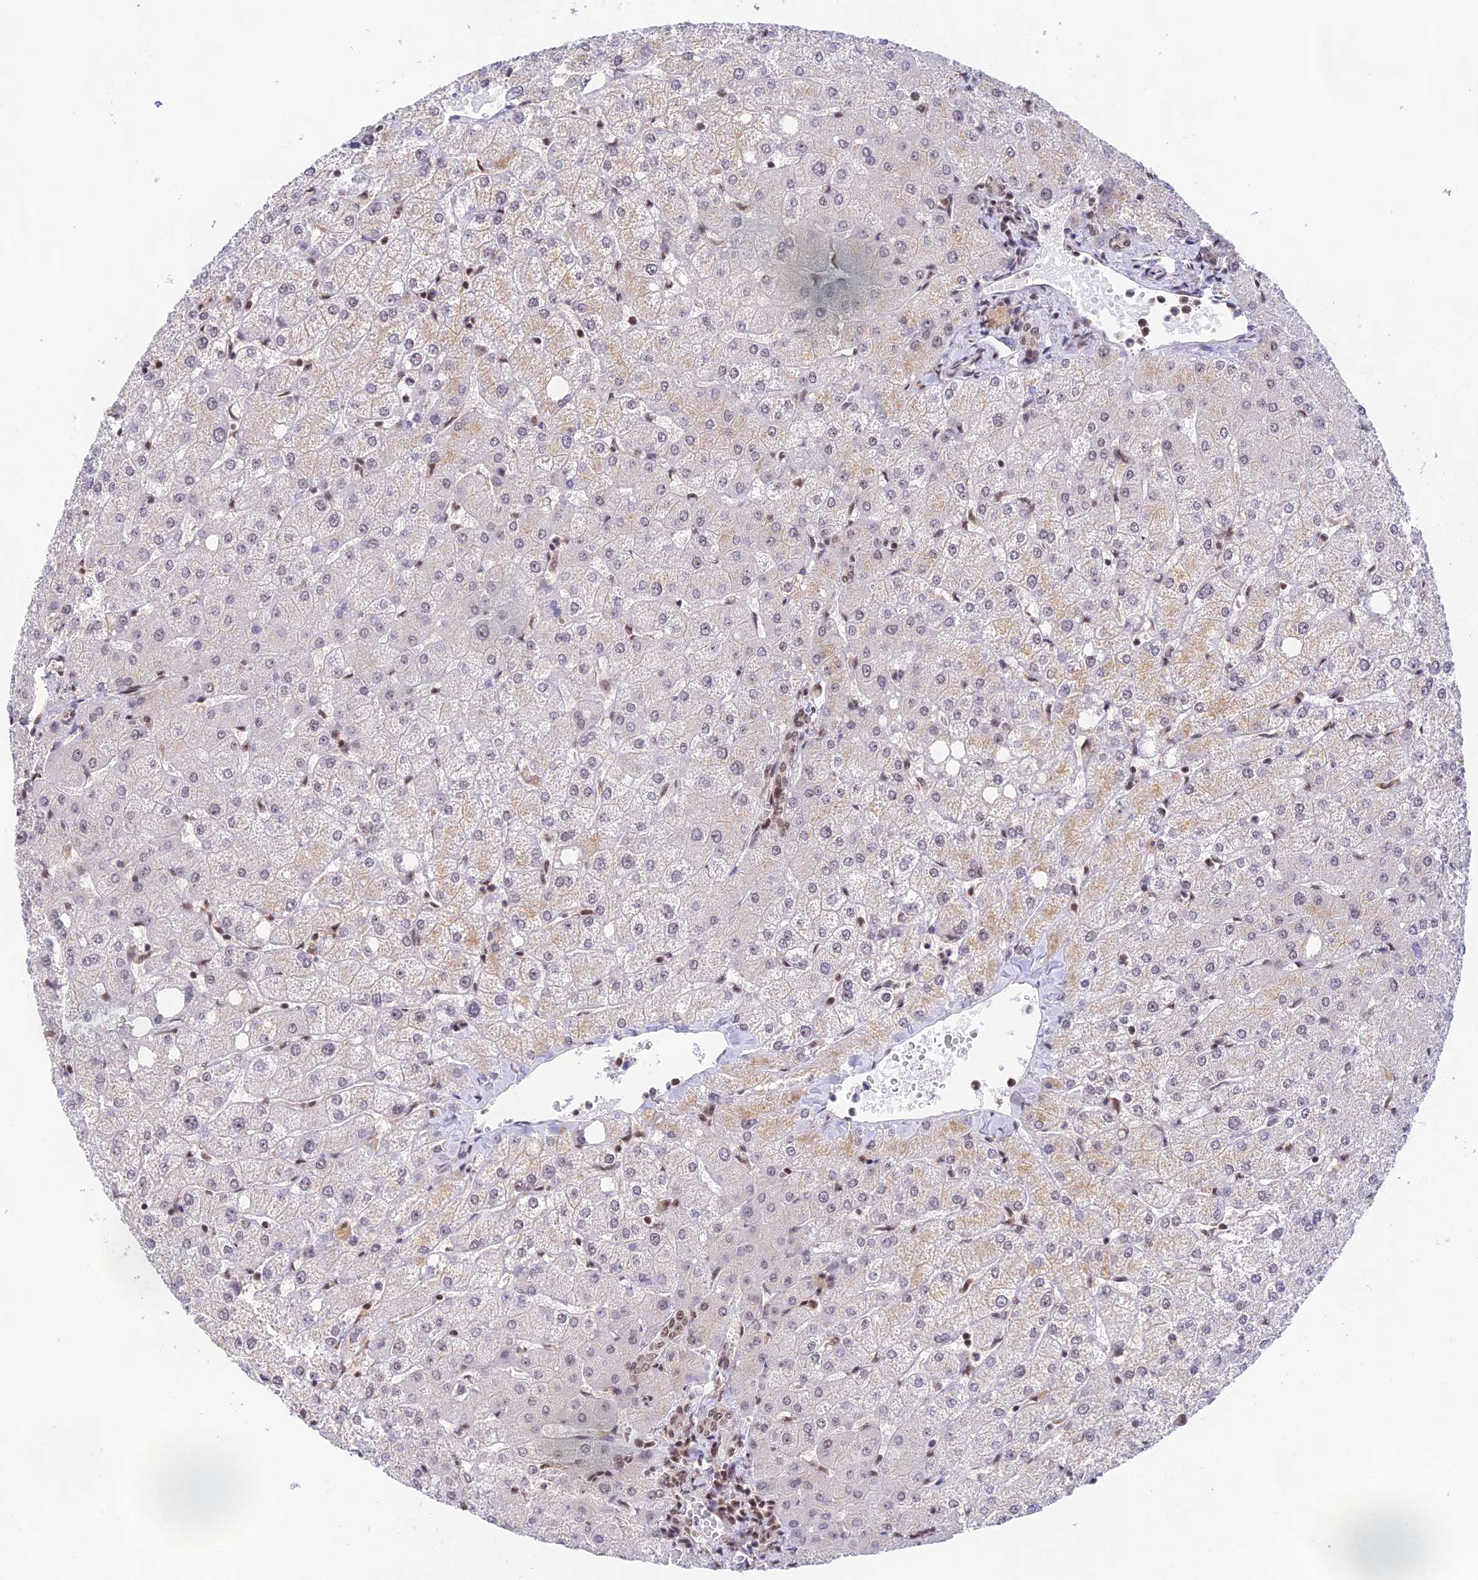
{"staining": {"intensity": "moderate", "quantity": ">75%", "location": "nuclear"}, "tissue": "liver", "cell_type": "Cholangiocytes", "image_type": "normal", "snomed": [{"axis": "morphology", "description": "Normal tissue, NOS"}, {"axis": "topography", "description": "Liver"}], "caption": "This histopathology image exhibits unremarkable liver stained with immunohistochemistry (IHC) to label a protein in brown. The nuclear of cholangiocytes show moderate positivity for the protein. Nuclei are counter-stained blue.", "gene": "THAP11", "patient": {"sex": "female", "age": 54}}